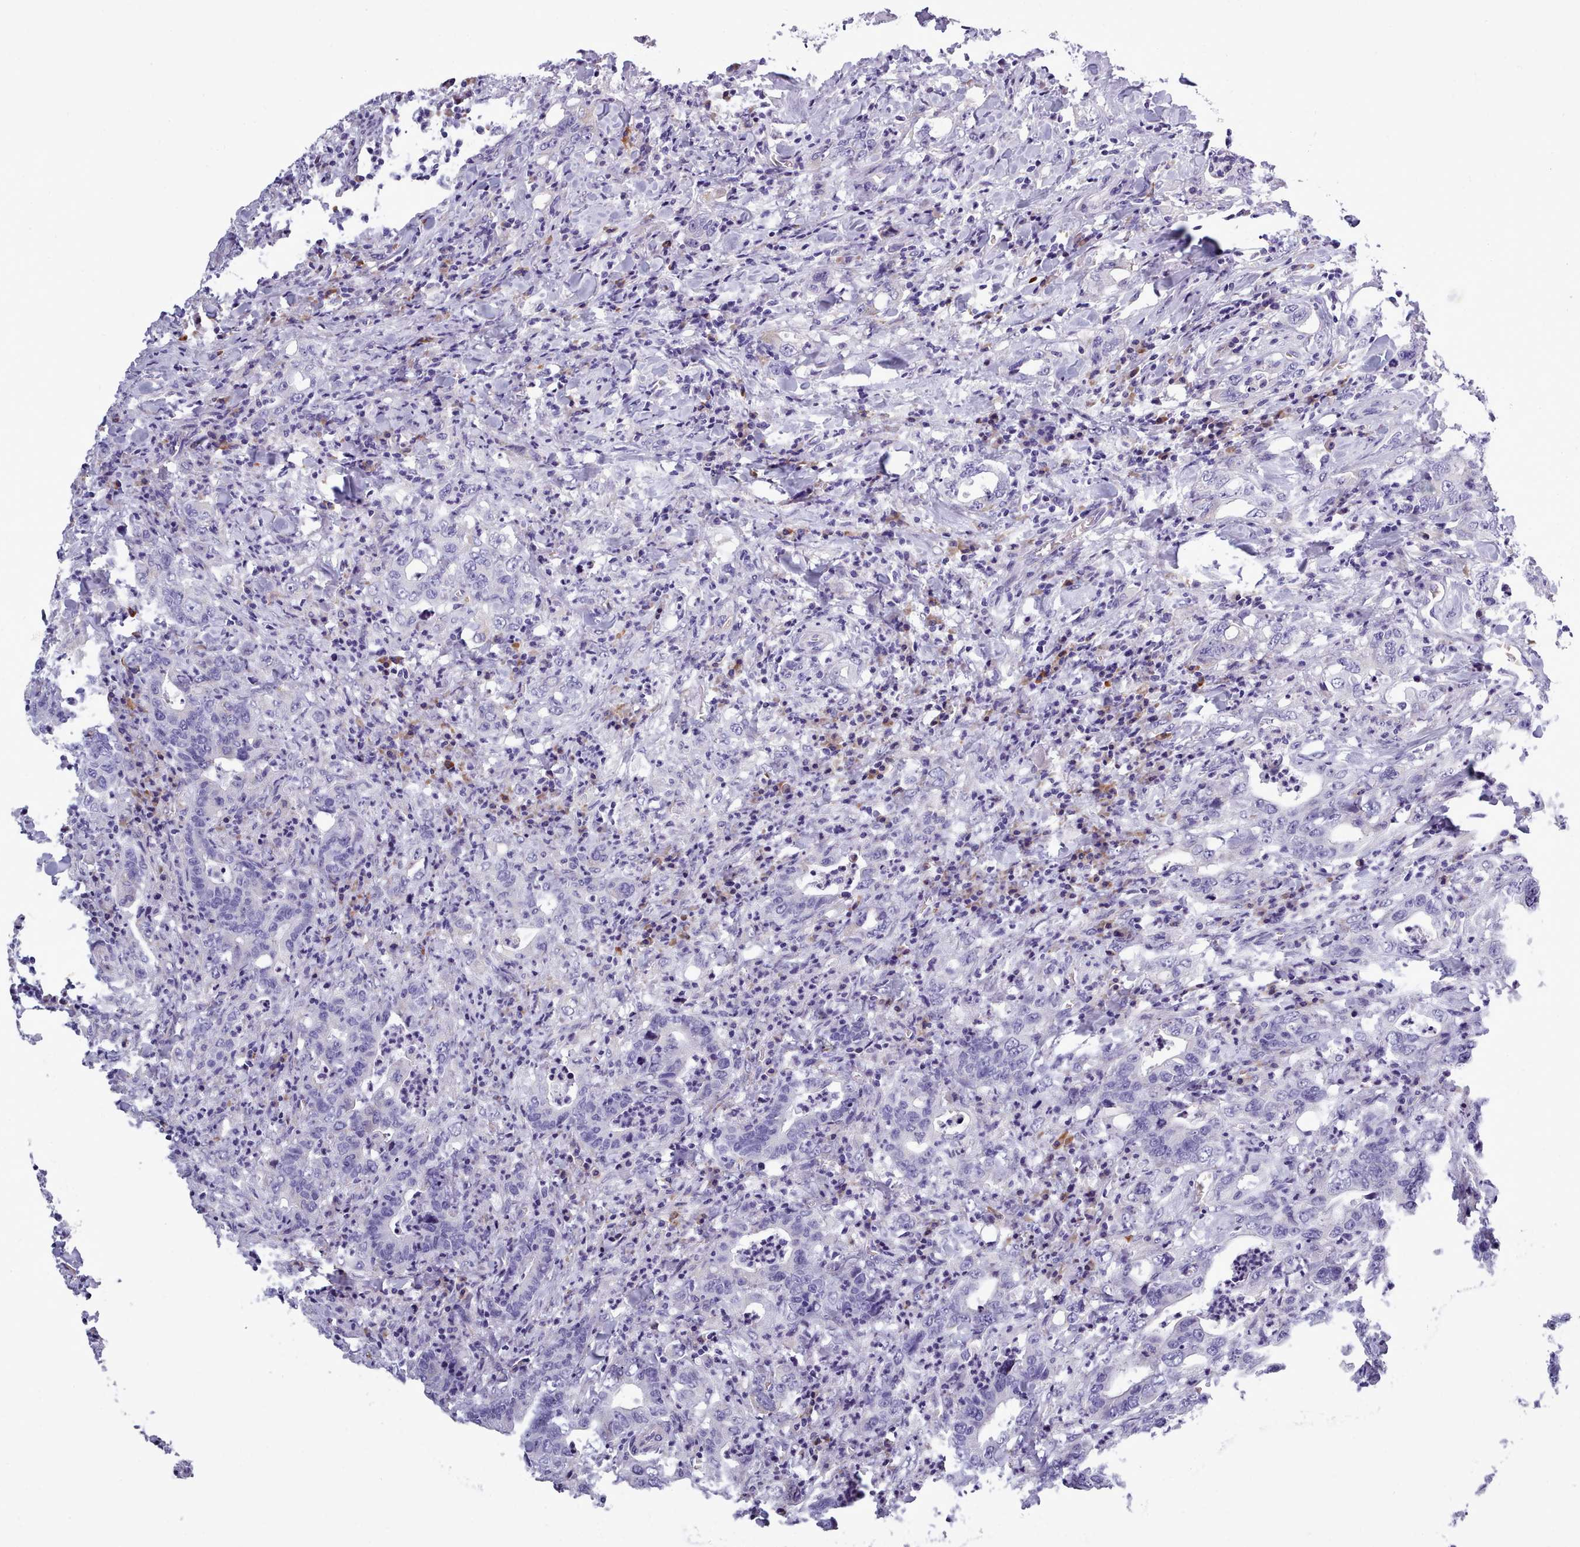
{"staining": {"intensity": "negative", "quantity": "none", "location": "none"}, "tissue": "colorectal cancer", "cell_type": "Tumor cells", "image_type": "cancer", "snomed": [{"axis": "morphology", "description": "Adenocarcinoma, NOS"}, {"axis": "topography", "description": "Colon"}], "caption": "Immunohistochemistry photomicrograph of human colorectal cancer stained for a protein (brown), which exhibits no staining in tumor cells.", "gene": "XKR8", "patient": {"sex": "female", "age": 75}}